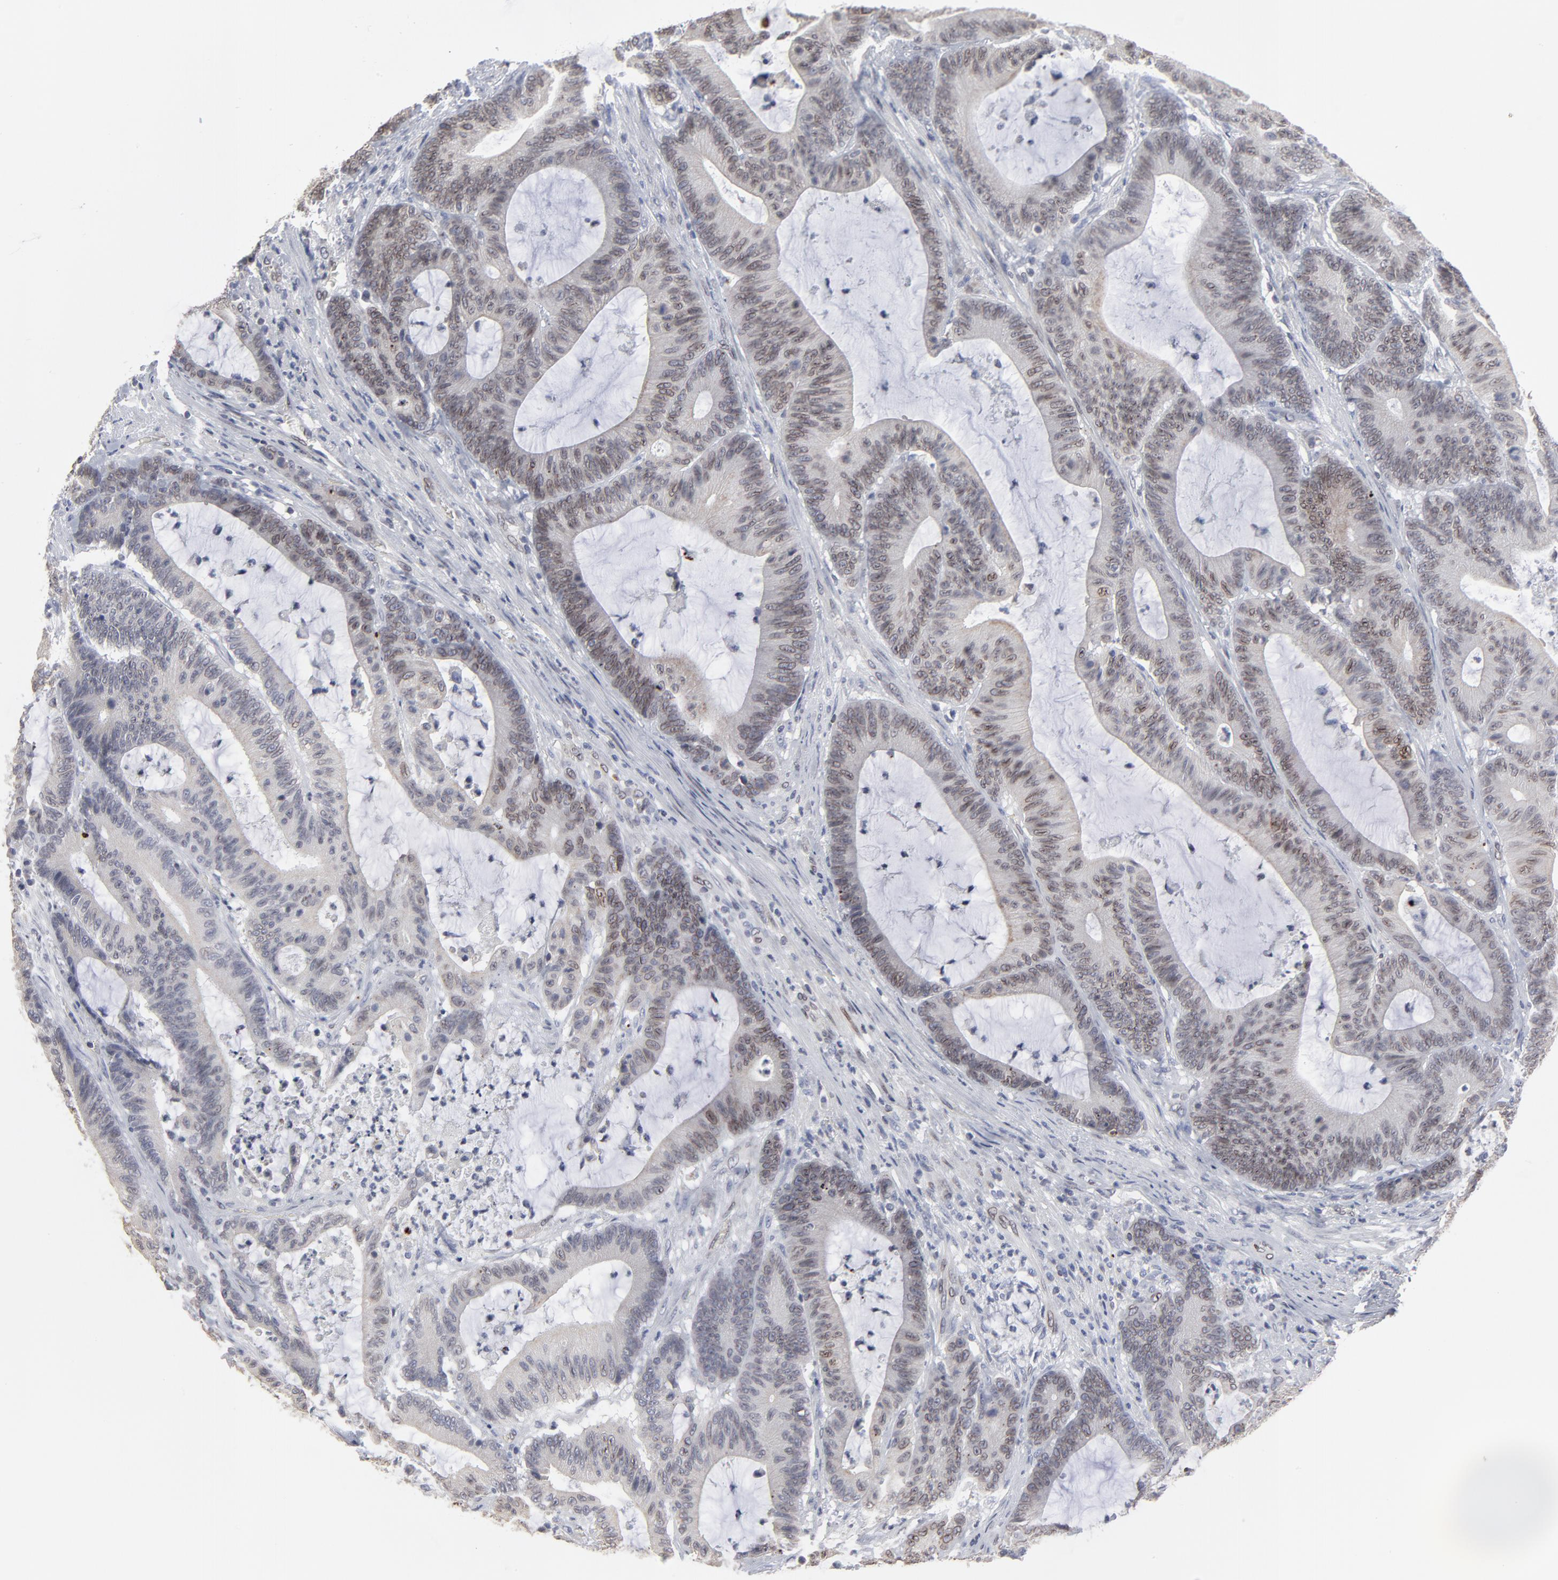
{"staining": {"intensity": "weak", "quantity": "25%-75%", "location": "cytoplasmic/membranous,nuclear"}, "tissue": "colorectal cancer", "cell_type": "Tumor cells", "image_type": "cancer", "snomed": [{"axis": "morphology", "description": "Adenocarcinoma, NOS"}, {"axis": "topography", "description": "Colon"}], "caption": "Tumor cells reveal low levels of weak cytoplasmic/membranous and nuclear positivity in about 25%-75% of cells in human colorectal cancer.", "gene": "SYNE2", "patient": {"sex": "female", "age": 84}}